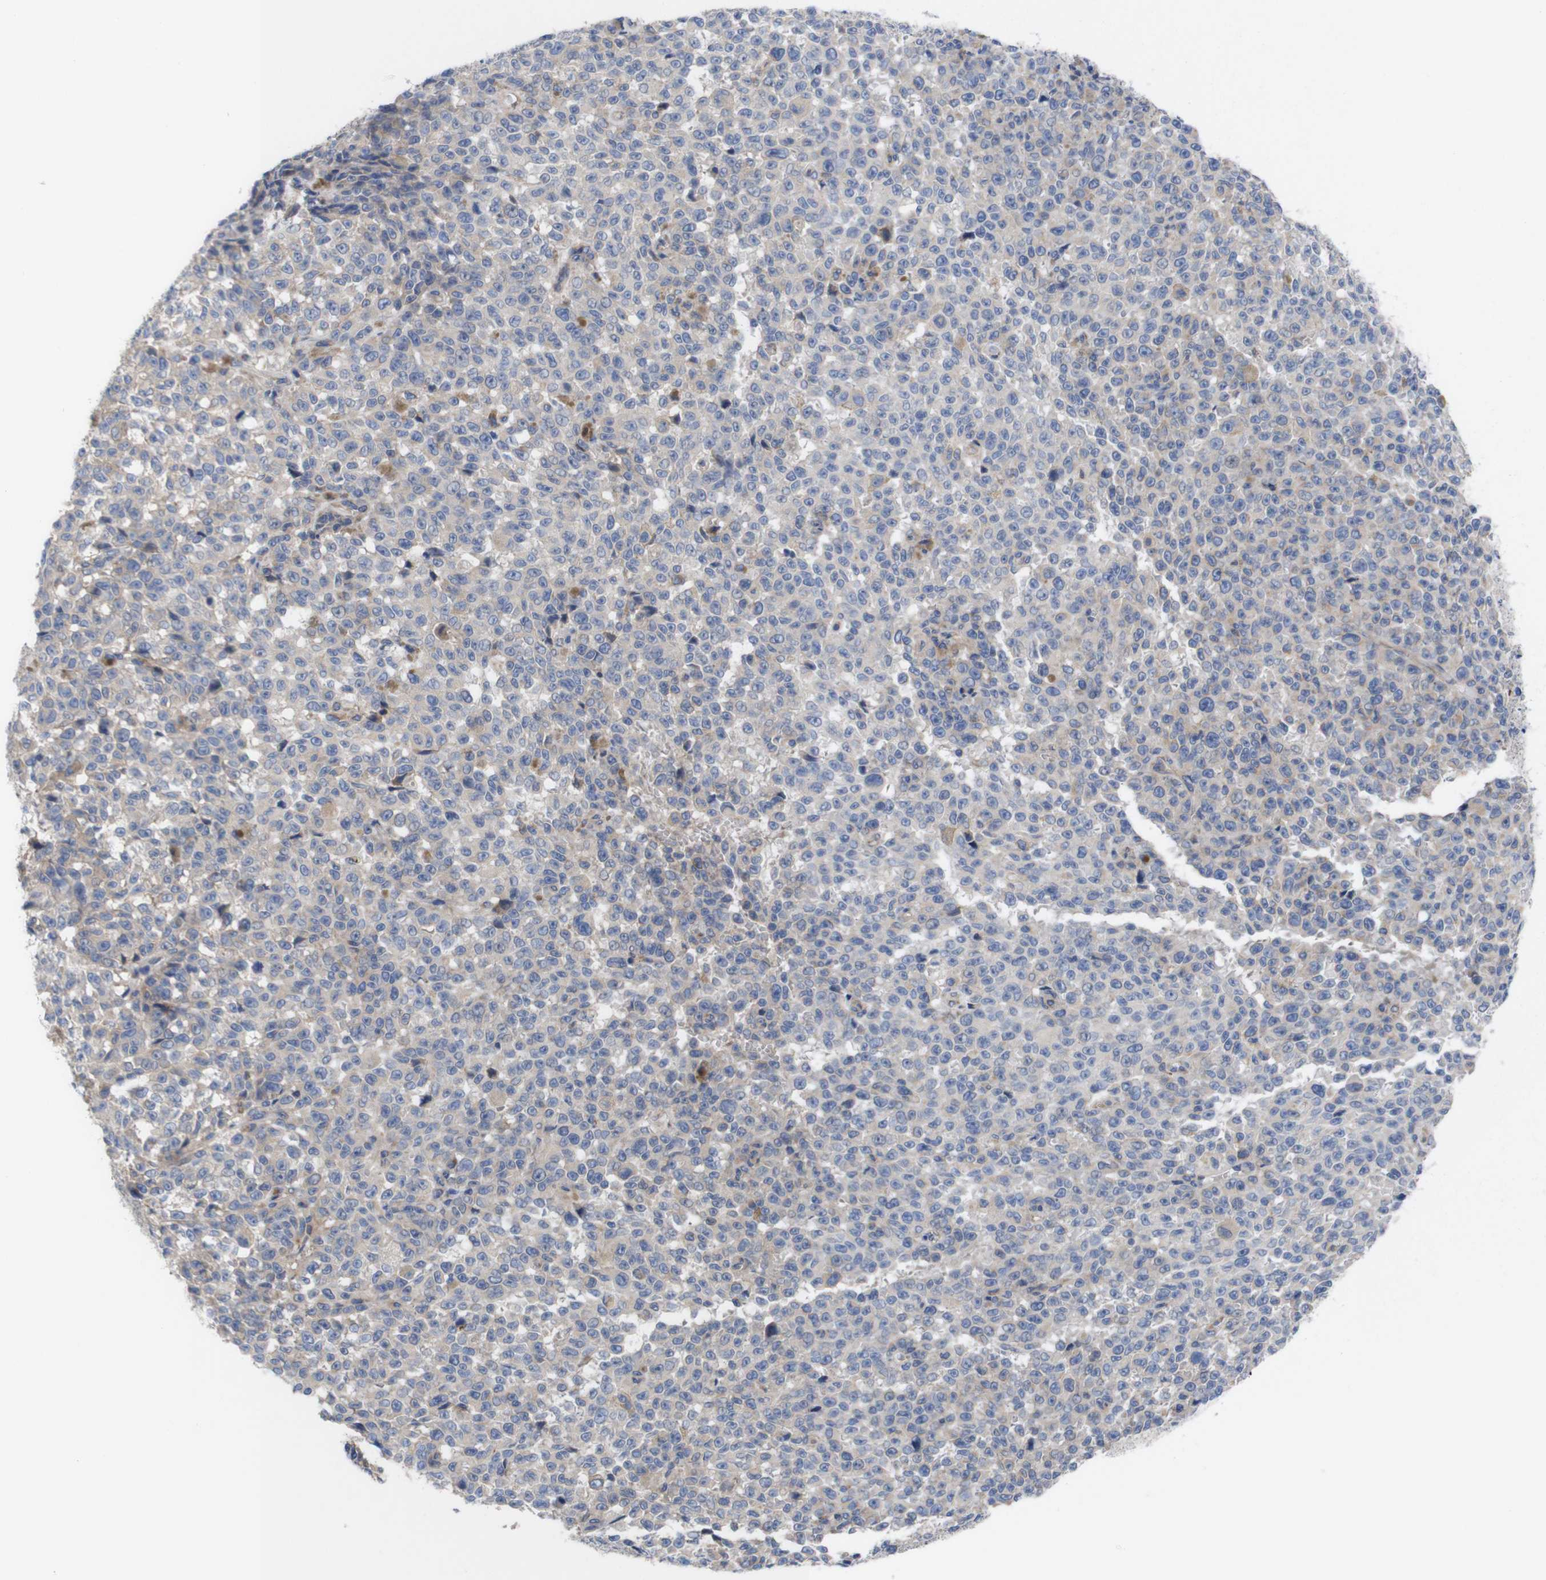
{"staining": {"intensity": "negative", "quantity": "none", "location": "none"}, "tissue": "melanoma", "cell_type": "Tumor cells", "image_type": "cancer", "snomed": [{"axis": "morphology", "description": "Malignant melanoma, NOS"}, {"axis": "topography", "description": "Skin"}], "caption": "Immunohistochemistry (IHC) of human malignant melanoma exhibits no expression in tumor cells.", "gene": "USH1C", "patient": {"sex": "female", "age": 82}}